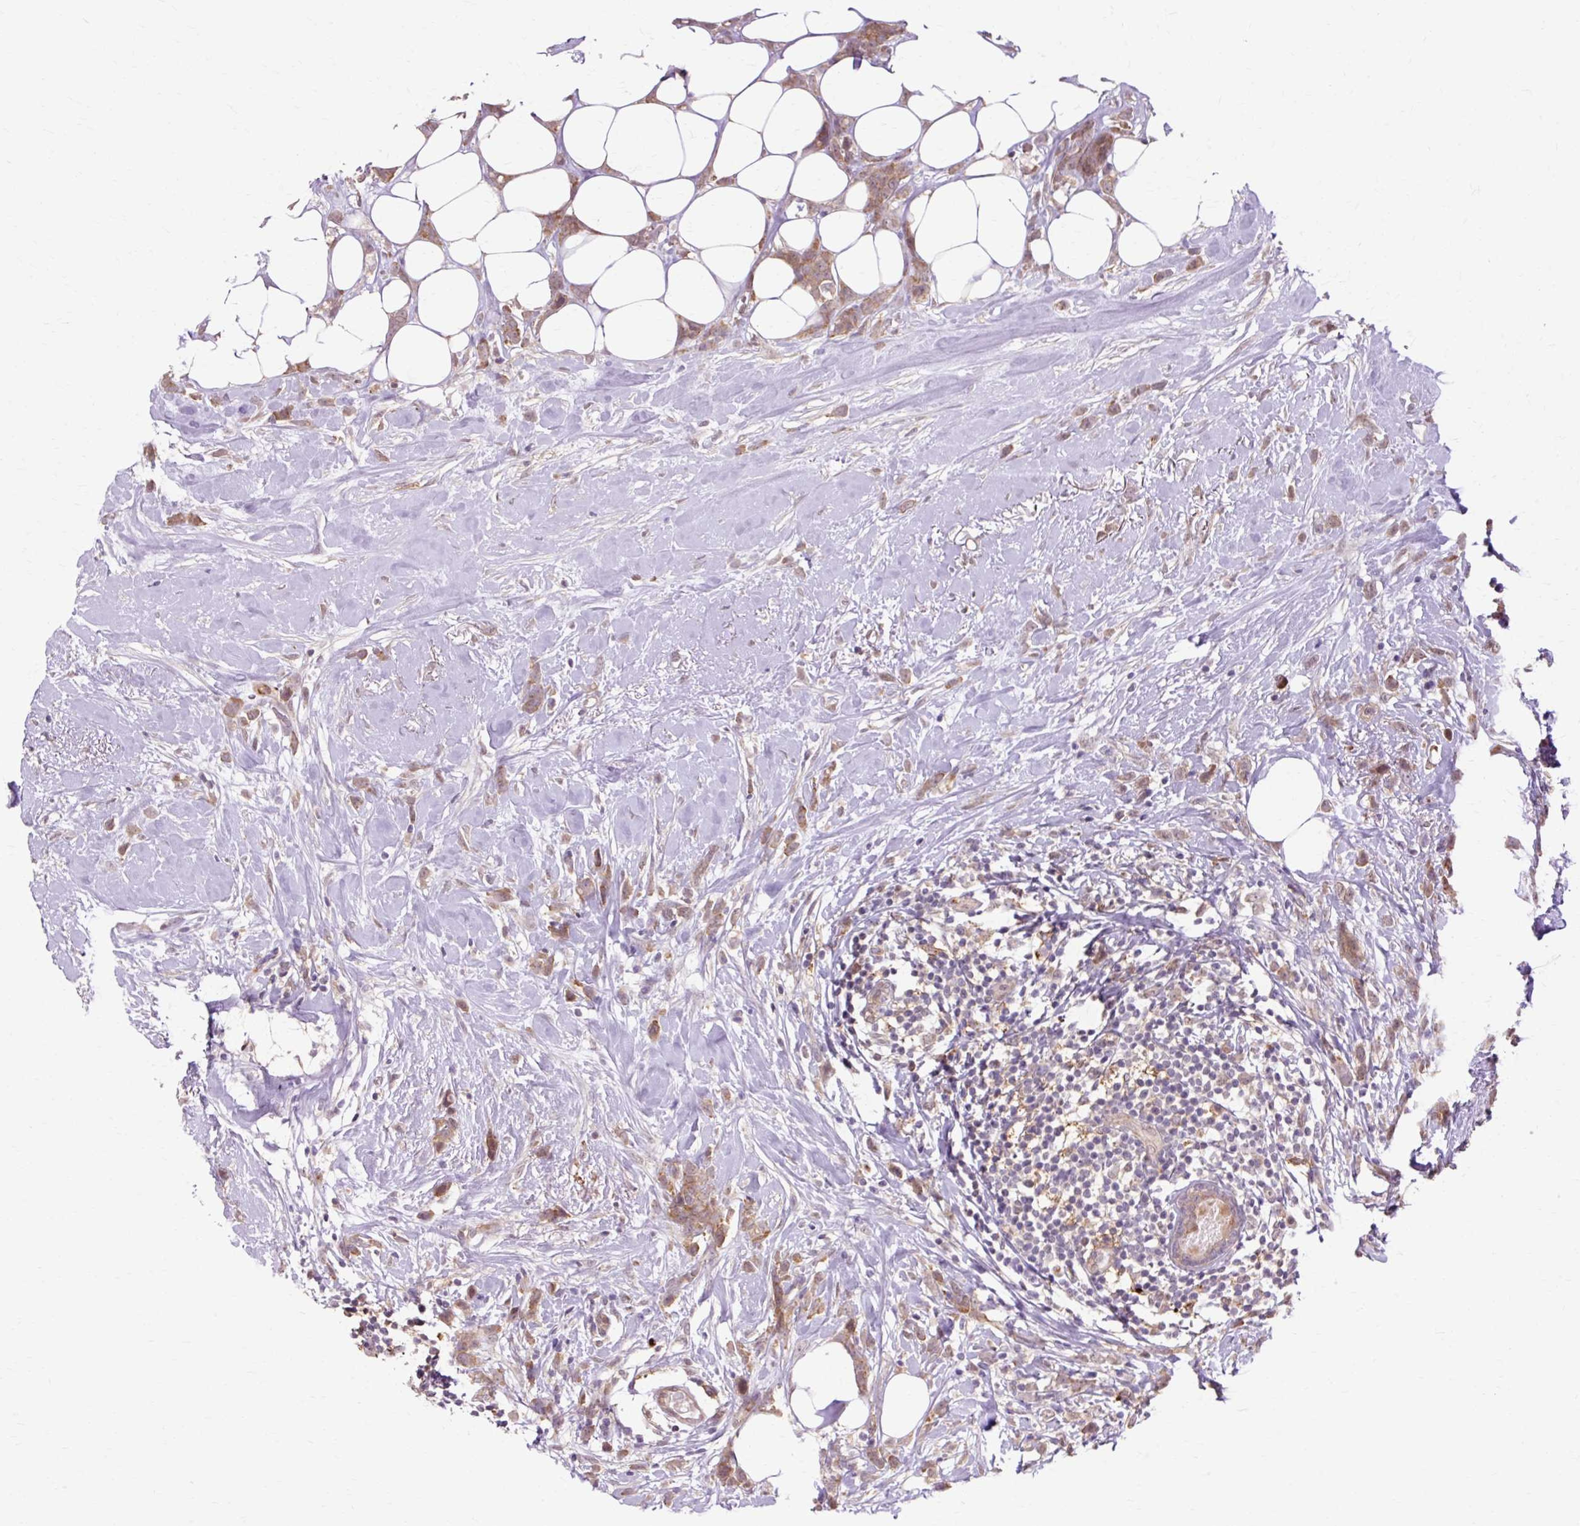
{"staining": {"intensity": "moderate", "quantity": ">75%", "location": "cytoplasmic/membranous"}, "tissue": "breast cancer", "cell_type": "Tumor cells", "image_type": "cancer", "snomed": [{"axis": "morphology", "description": "Duct carcinoma"}, {"axis": "topography", "description": "Breast"}], "caption": "High-magnification brightfield microscopy of breast invasive ductal carcinoma stained with DAB (3,3'-diaminobenzidine) (brown) and counterstained with hematoxylin (blue). tumor cells exhibit moderate cytoplasmic/membranous expression is identified in about>75% of cells.", "gene": "GEMIN2", "patient": {"sex": "female", "age": 80}}